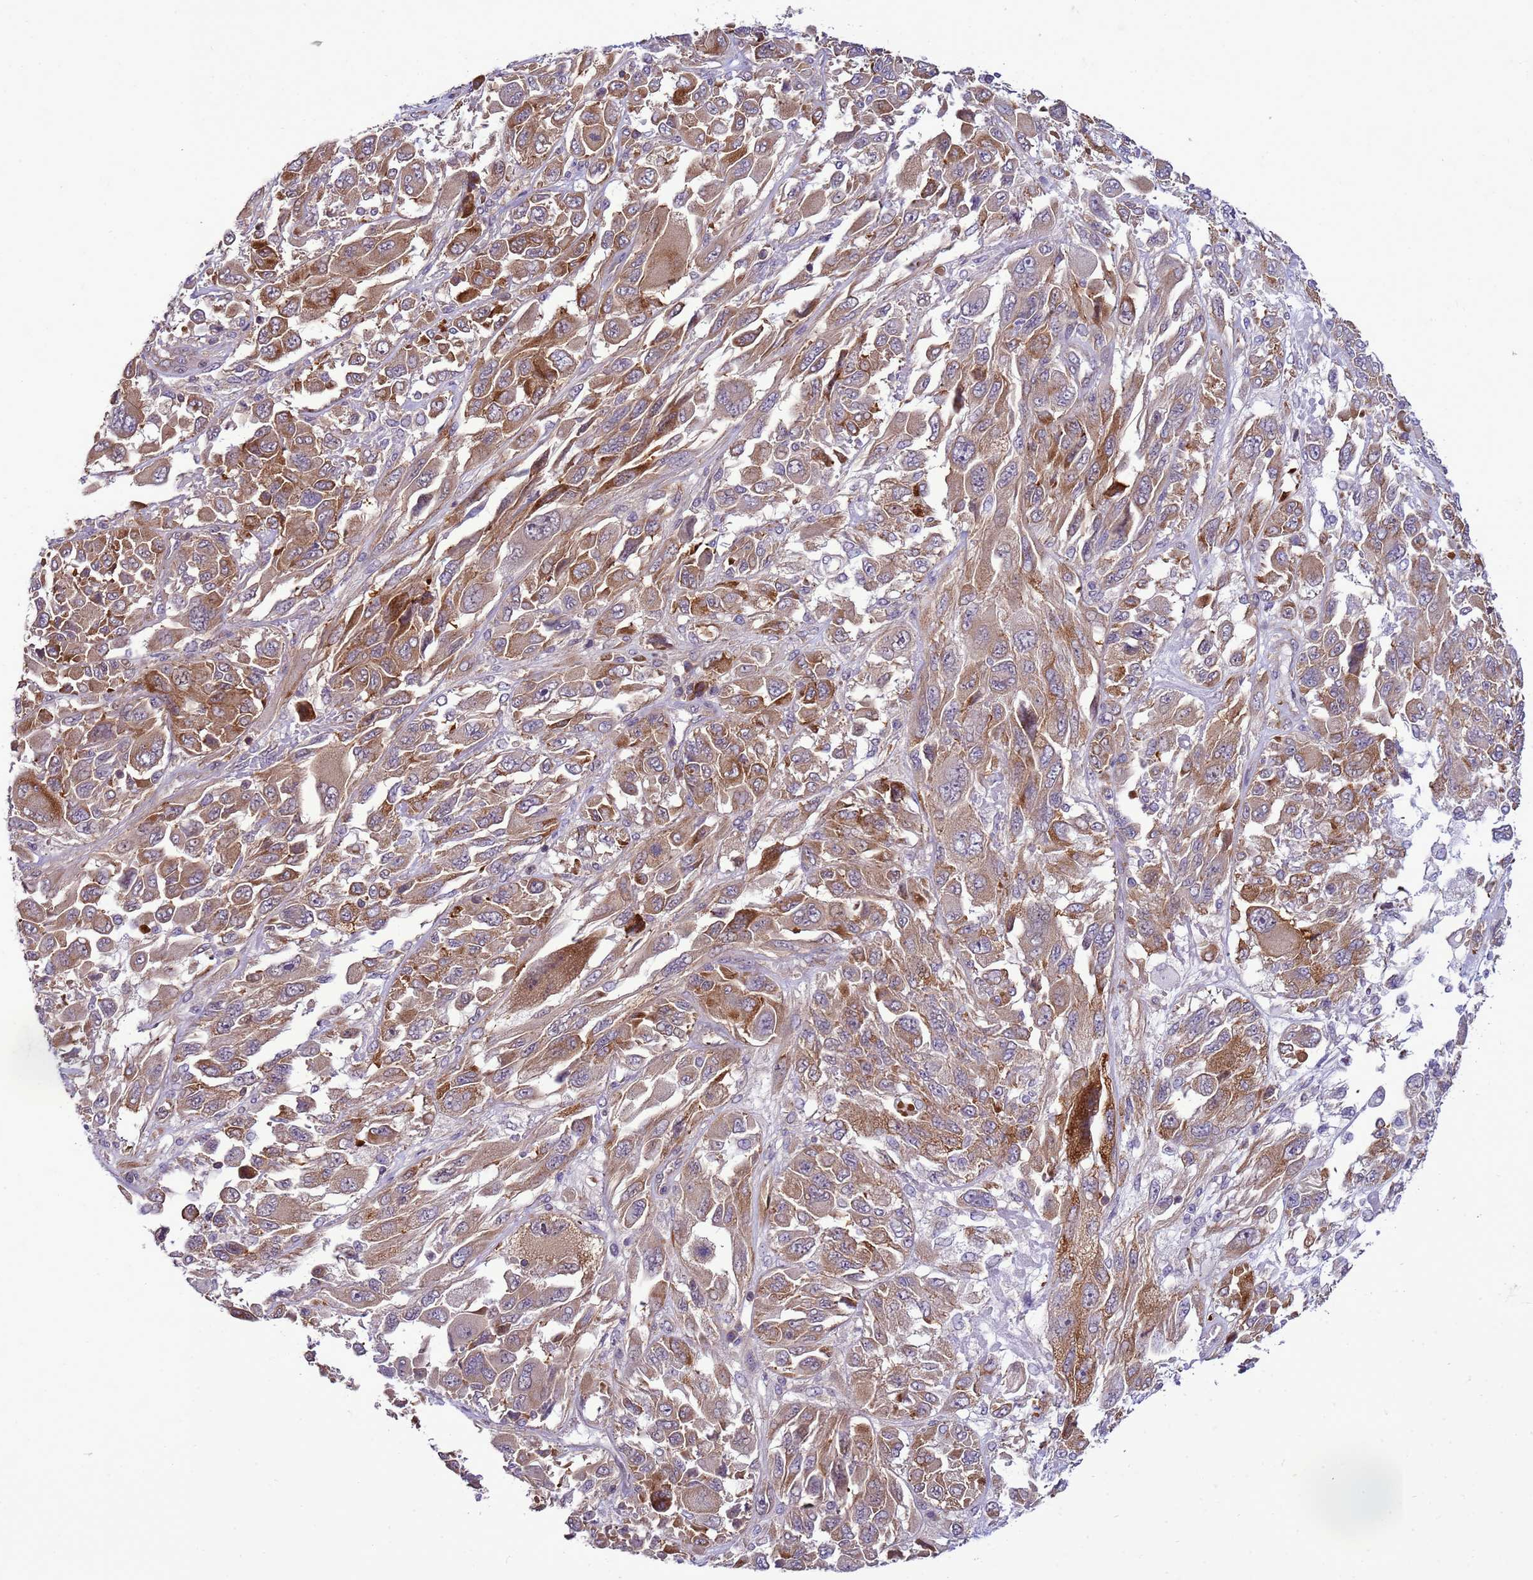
{"staining": {"intensity": "moderate", "quantity": ">75%", "location": "cytoplasmic/membranous"}, "tissue": "melanoma", "cell_type": "Tumor cells", "image_type": "cancer", "snomed": [{"axis": "morphology", "description": "Malignant melanoma, NOS"}, {"axis": "topography", "description": "Skin"}], "caption": "A photomicrograph of melanoma stained for a protein displays moderate cytoplasmic/membranous brown staining in tumor cells.", "gene": "GEN1", "patient": {"sex": "female", "age": 91}}